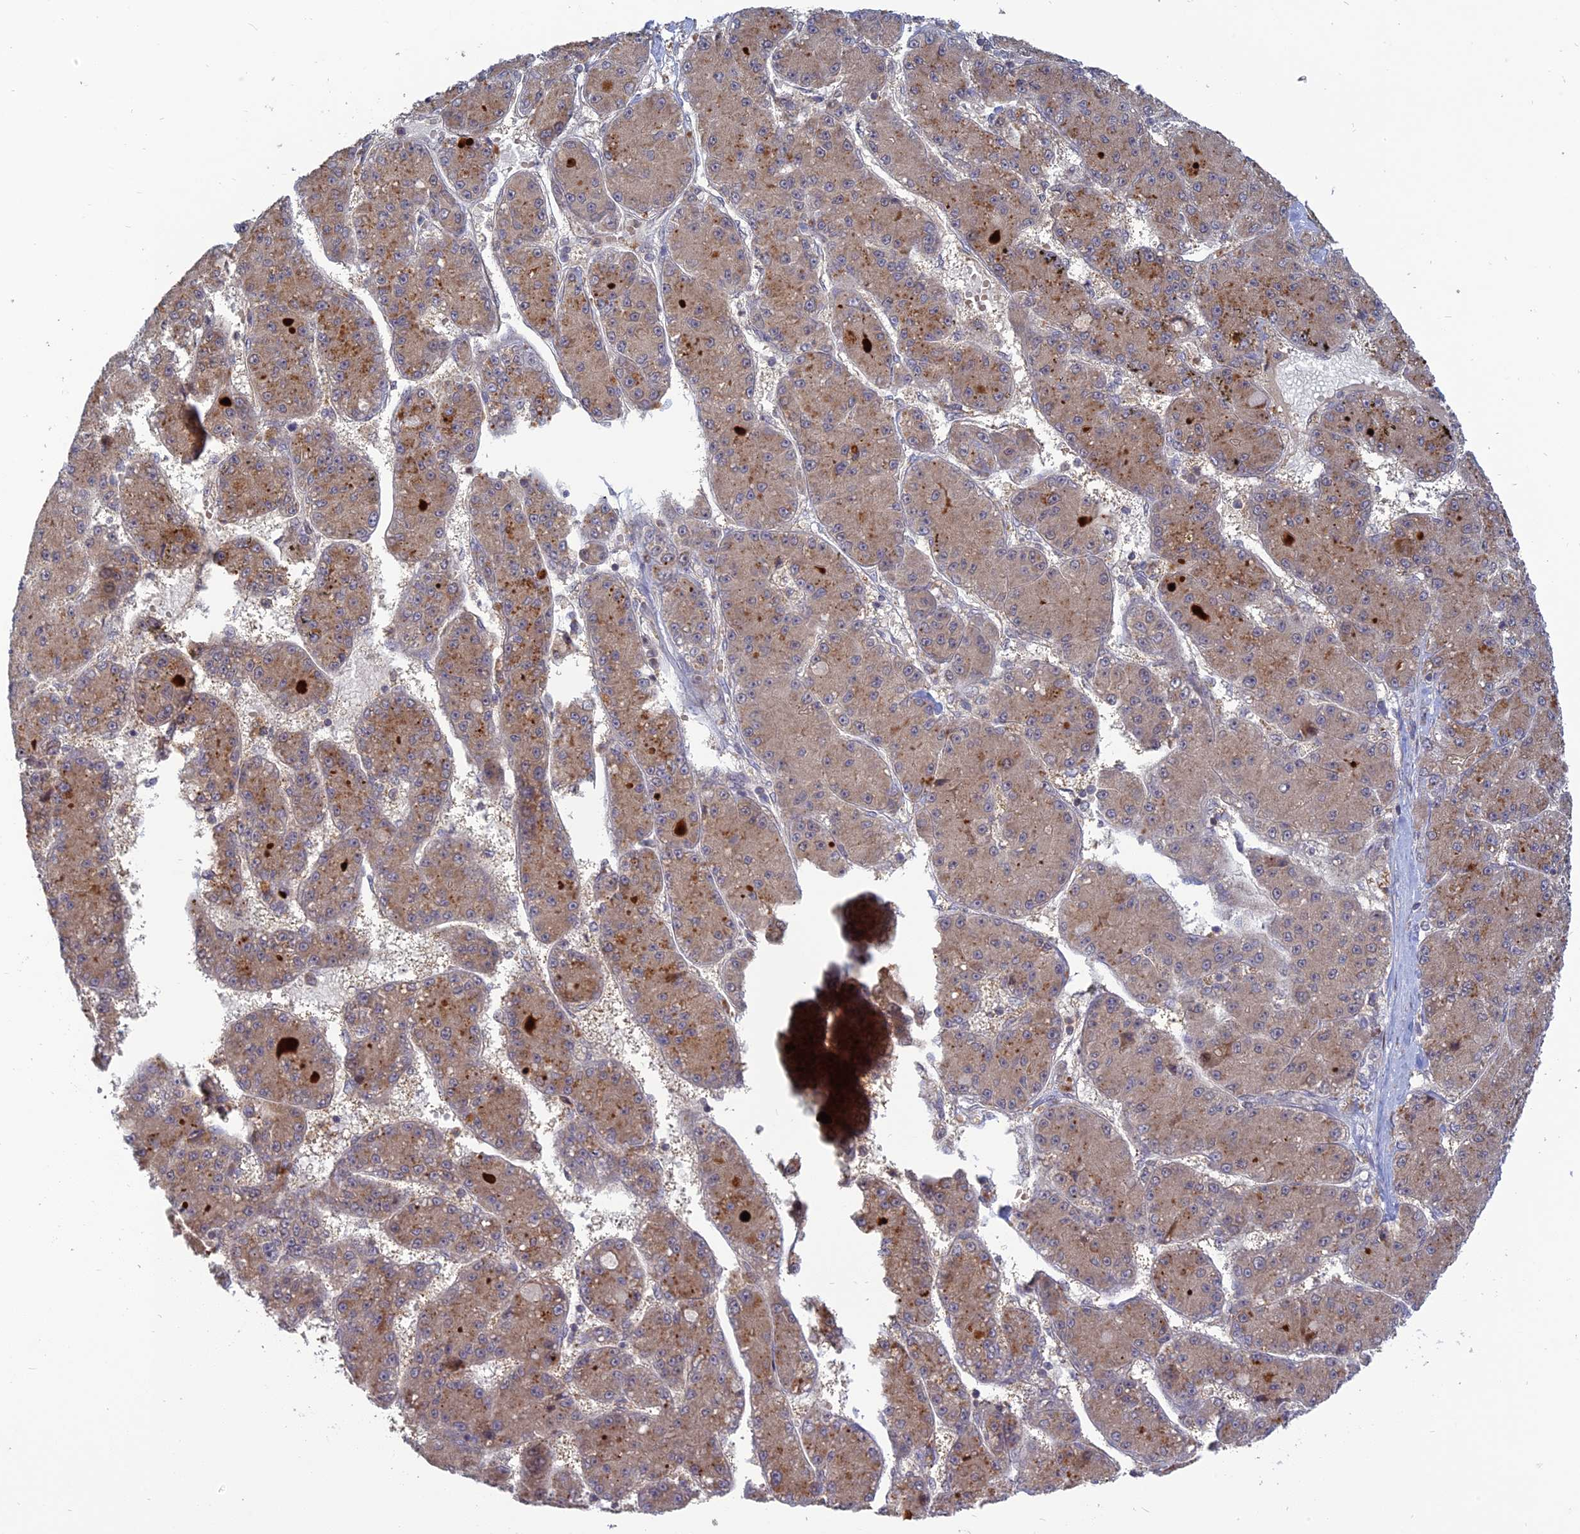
{"staining": {"intensity": "moderate", "quantity": ">75%", "location": "cytoplasmic/membranous"}, "tissue": "liver cancer", "cell_type": "Tumor cells", "image_type": "cancer", "snomed": [{"axis": "morphology", "description": "Carcinoma, Hepatocellular, NOS"}, {"axis": "topography", "description": "Liver"}], "caption": "Liver hepatocellular carcinoma was stained to show a protein in brown. There is medium levels of moderate cytoplasmic/membranous positivity in approximately >75% of tumor cells.", "gene": "TMEM208", "patient": {"sex": "male", "age": 67}}